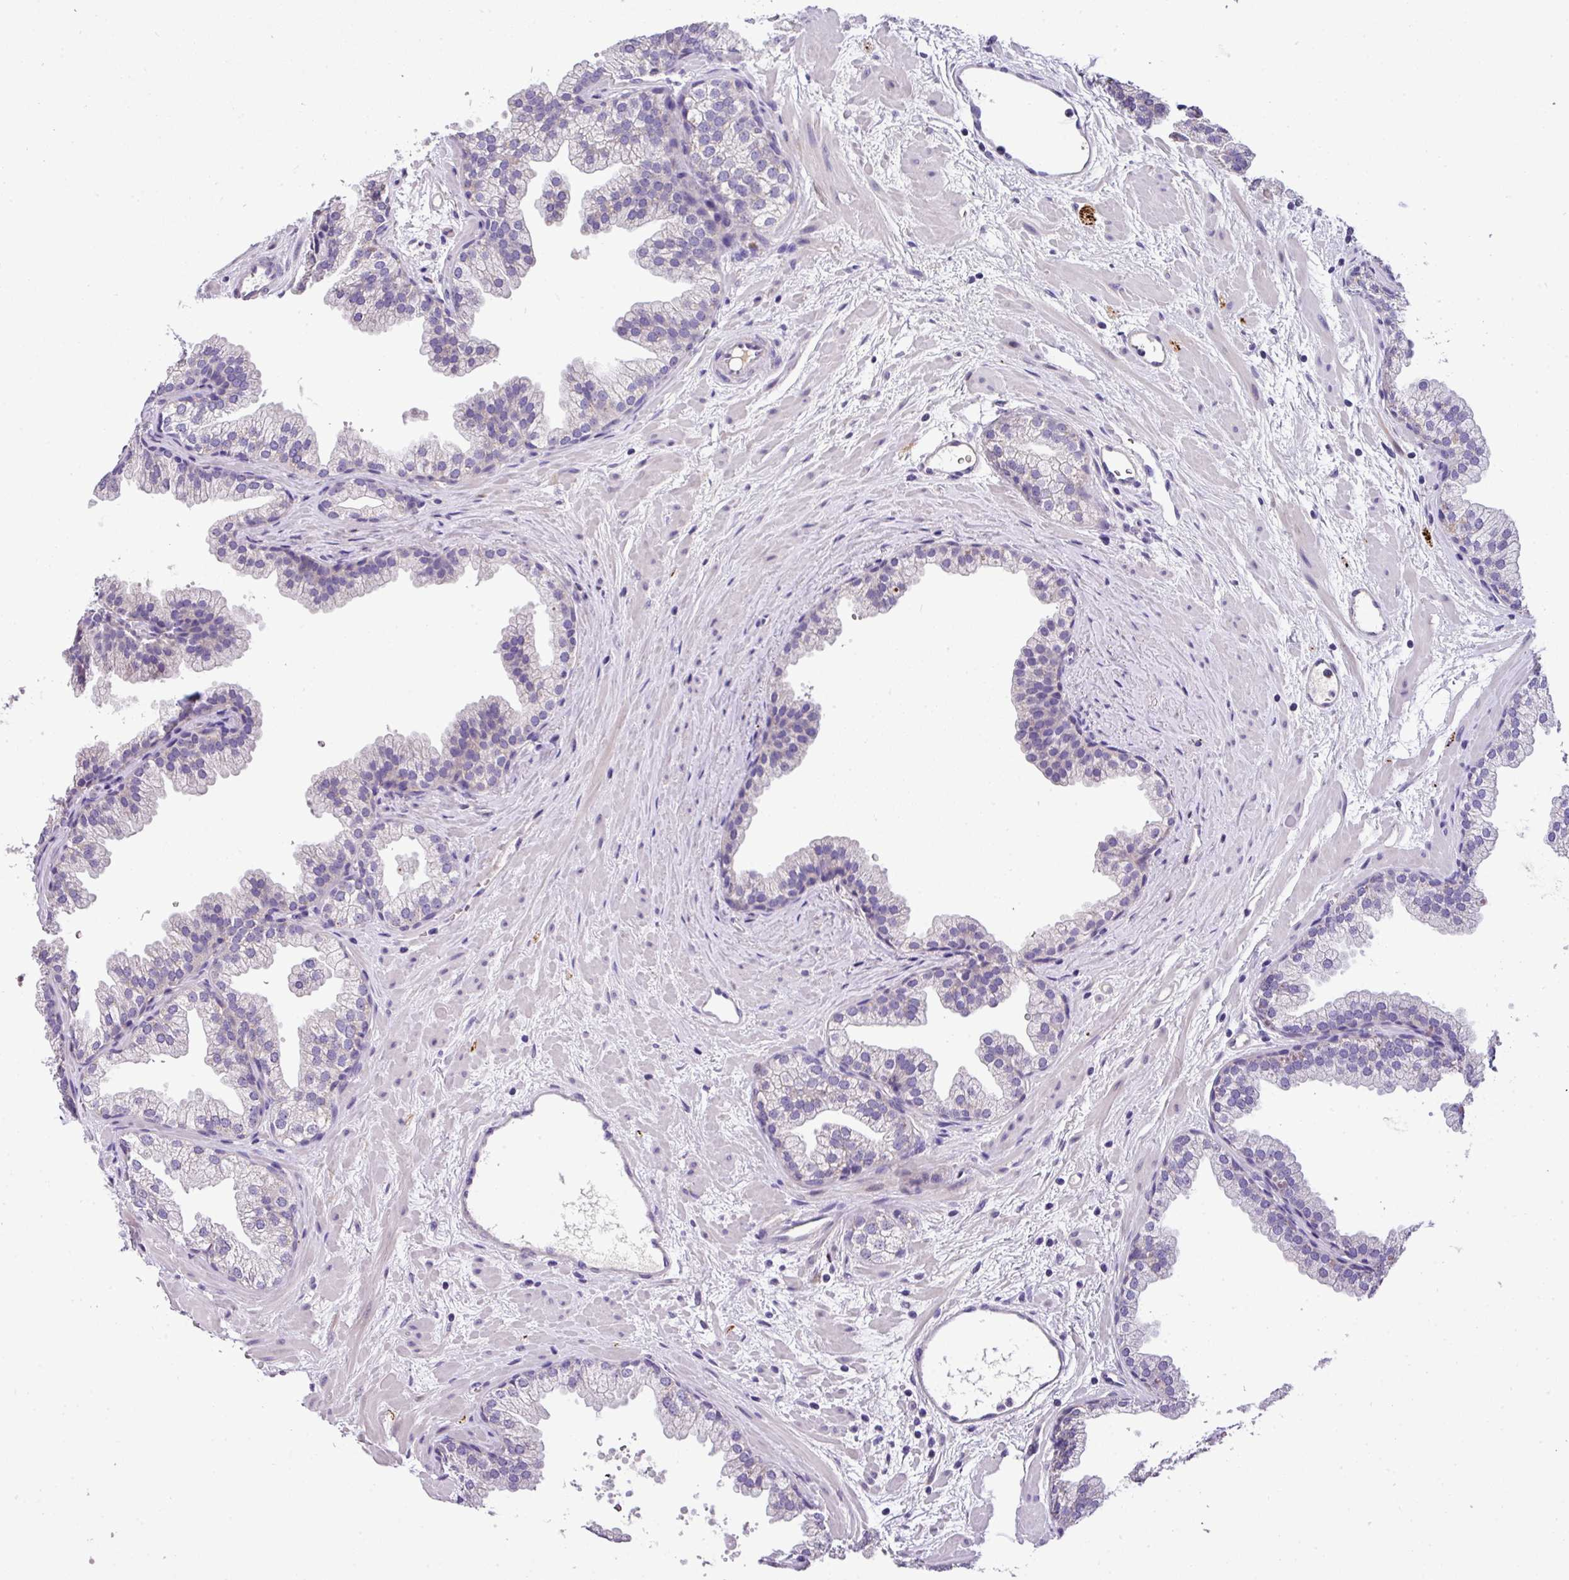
{"staining": {"intensity": "negative", "quantity": "none", "location": "none"}, "tissue": "prostate", "cell_type": "Glandular cells", "image_type": "normal", "snomed": [{"axis": "morphology", "description": "Normal tissue, NOS"}, {"axis": "topography", "description": "Prostate"}], "caption": "IHC of unremarkable human prostate demonstrates no staining in glandular cells. (DAB immunohistochemistry with hematoxylin counter stain).", "gene": "ANXA2R", "patient": {"sex": "male", "age": 37}}